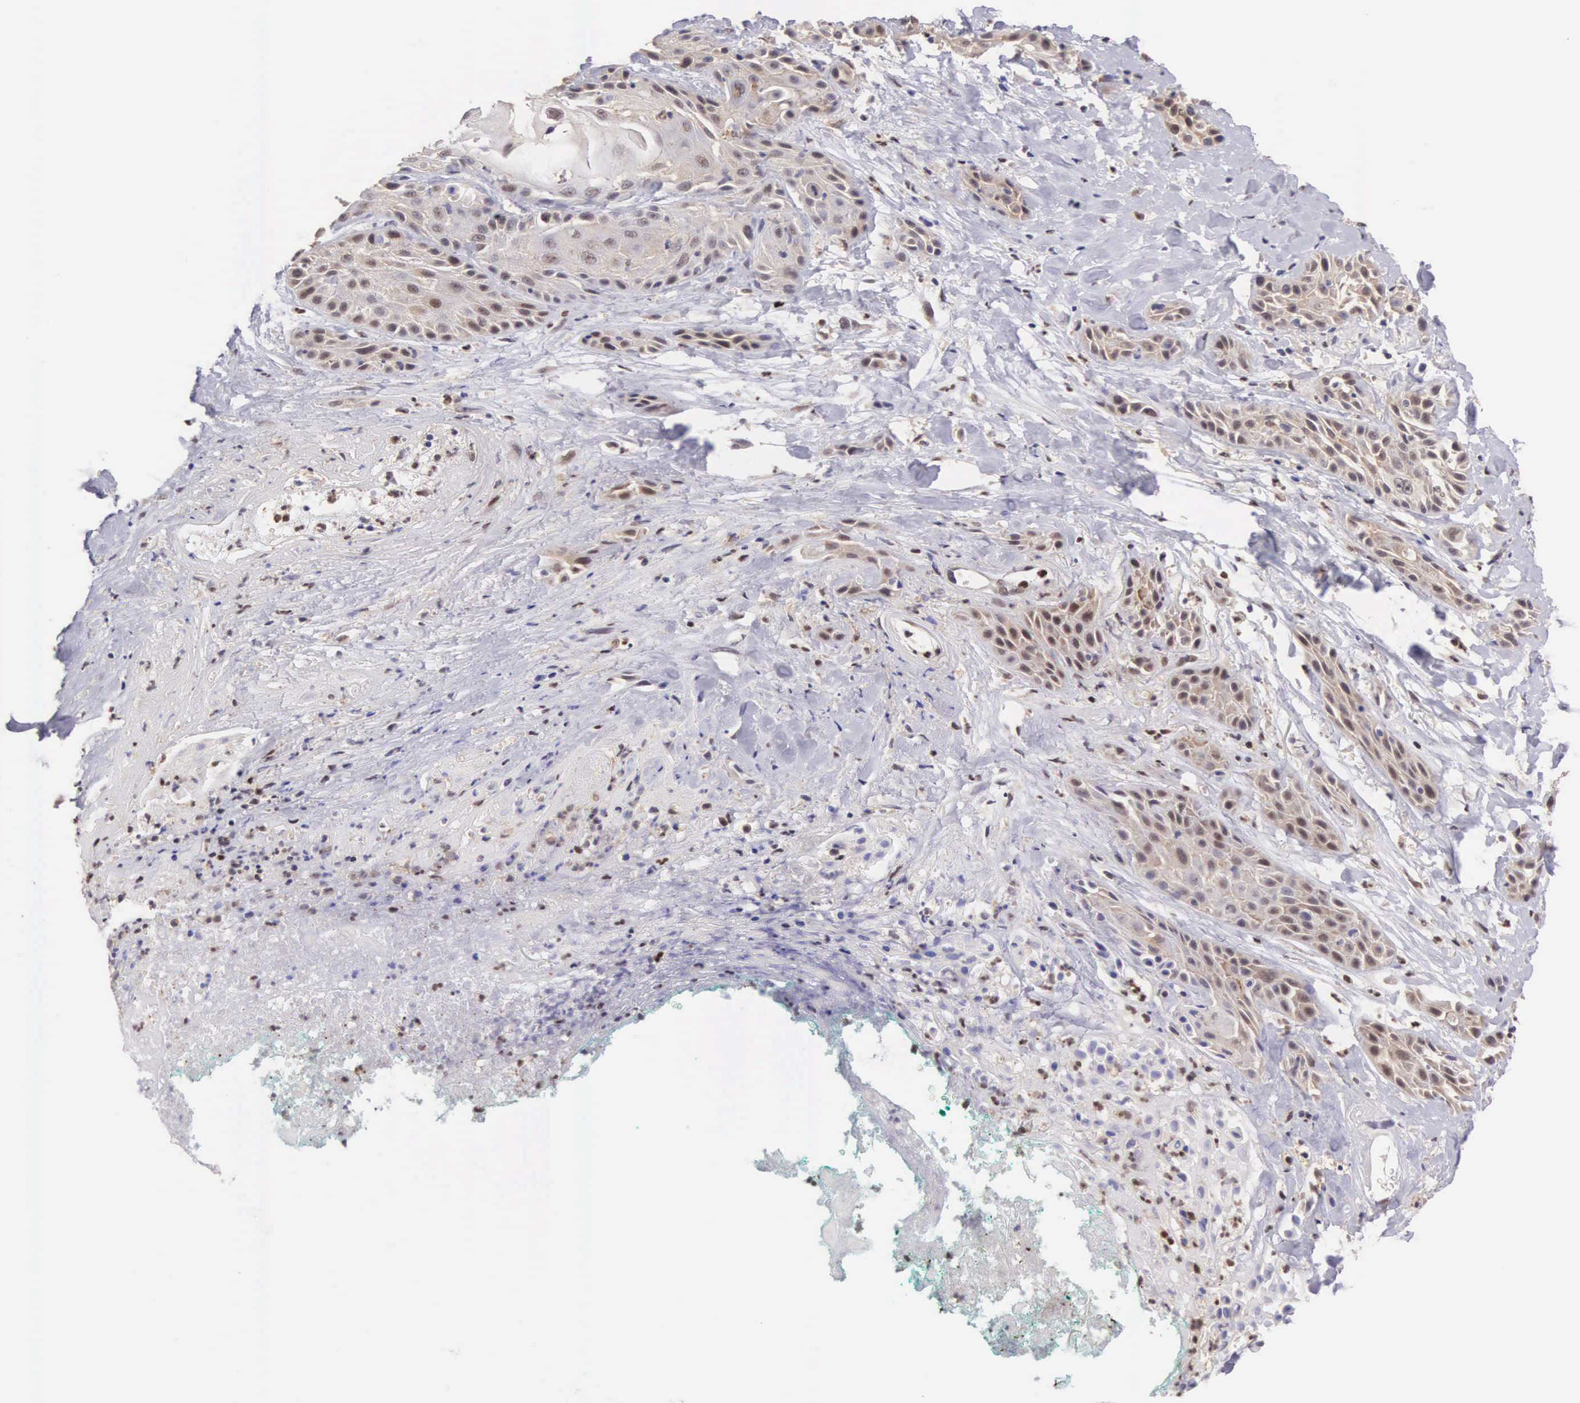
{"staining": {"intensity": "moderate", "quantity": "25%-75%", "location": "nuclear"}, "tissue": "skin cancer", "cell_type": "Tumor cells", "image_type": "cancer", "snomed": [{"axis": "morphology", "description": "Squamous cell carcinoma, NOS"}, {"axis": "topography", "description": "Skin"}, {"axis": "topography", "description": "Anal"}], "caption": "An IHC photomicrograph of tumor tissue is shown. Protein staining in brown shows moderate nuclear positivity in skin squamous cell carcinoma within tumor cells. (IHC, brightfield microscopy, high magnification).", "gene": "GRK3", "patient": {"sex": "male", "age": 64}}